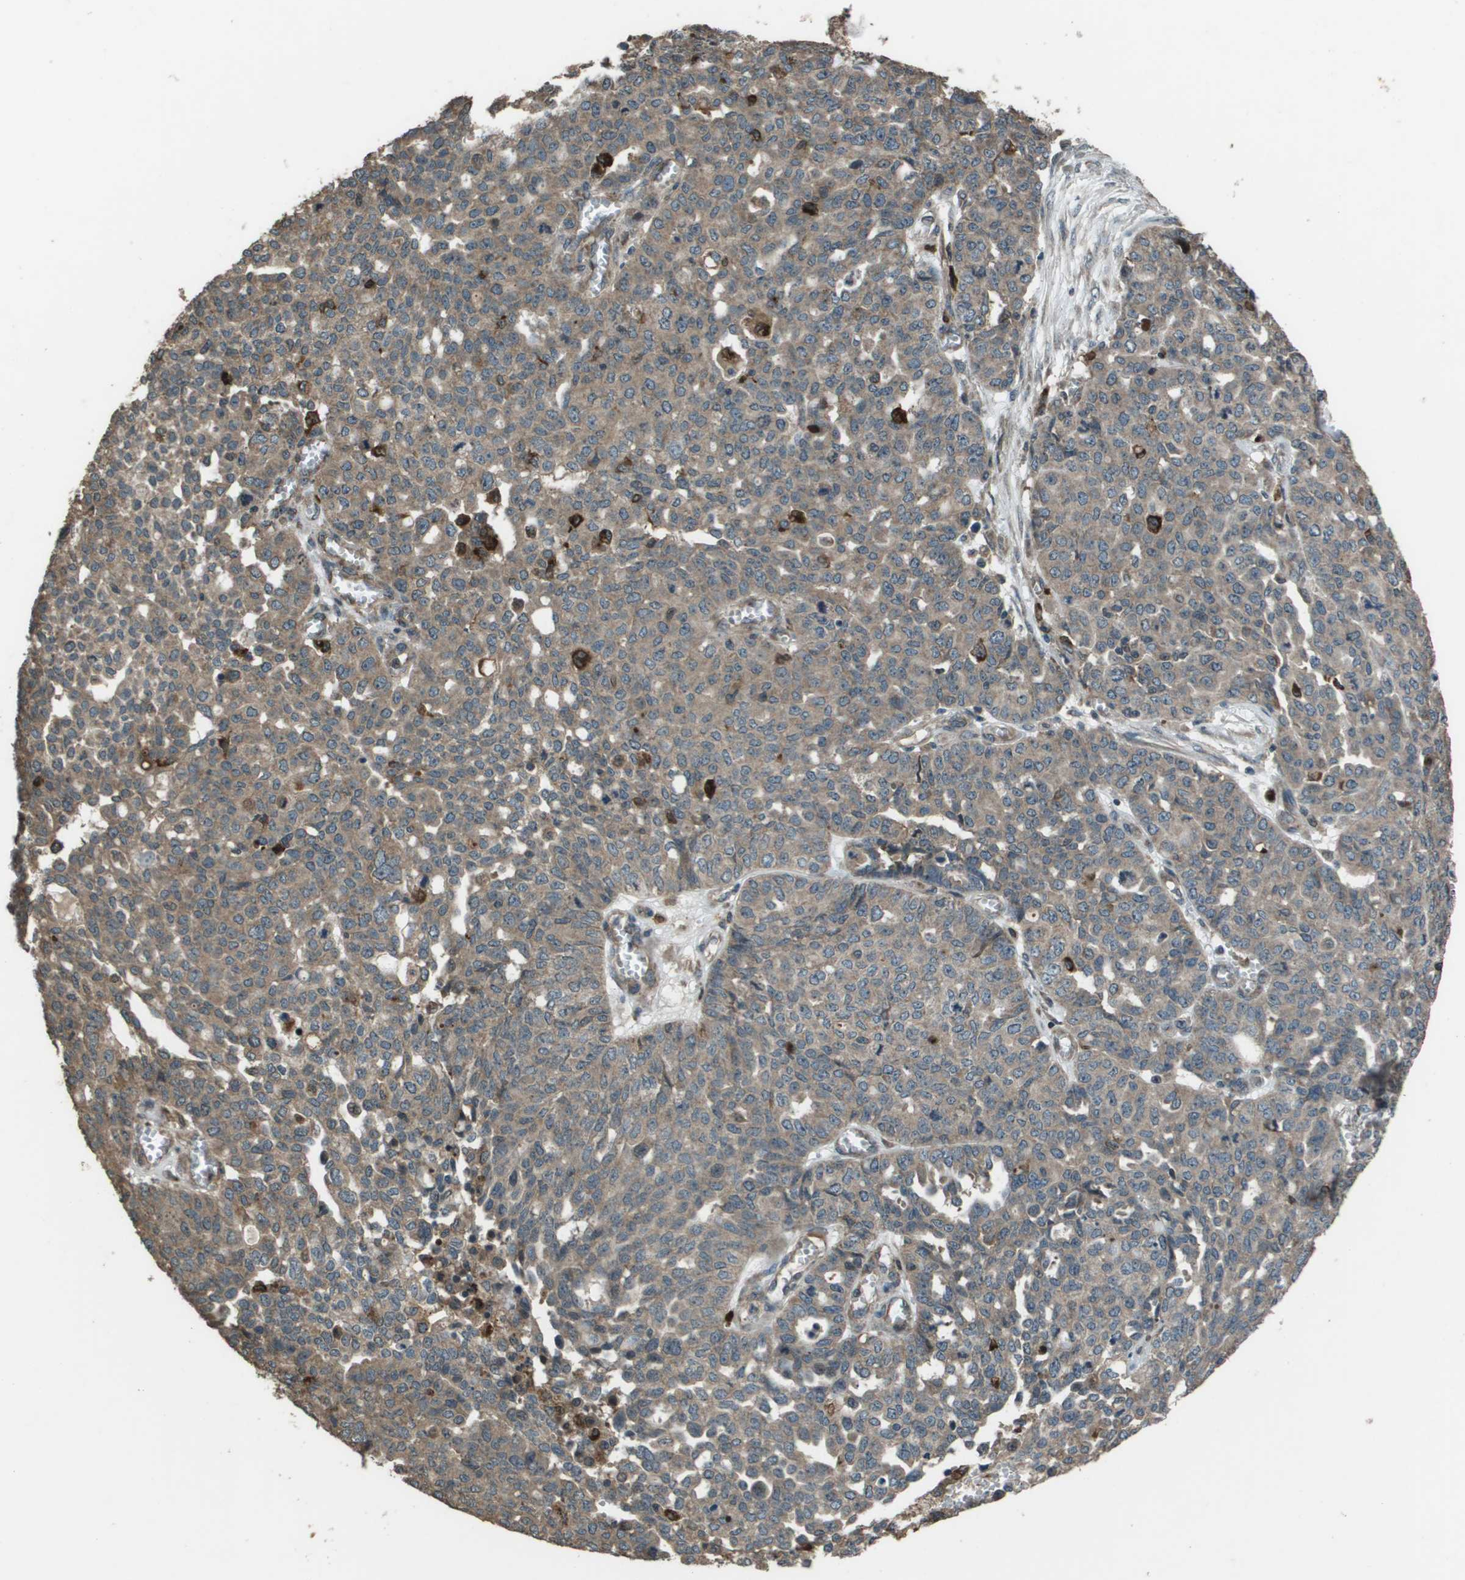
{"staining": {"intensity": "weak", "quantity": ">75%", "location": "cytoplasmic/membranous"}, "tissue": "ovarian cancer", "cell_type": "Tumor cells", "image_type": "cancer", "snomed": [{"axis": "morphology", "description": "Cystadenocarcinoma, serous, NOS"}, {"axis": "topography", "description": "Ovary"}], "caption": "Immunohistochemical staining of ovarian cancer displays weak cytoplasmic/membranous protein positivity in about >75% of tumor cells.", "gene": "GOSR2", "patient": {"sex": "female", "age": 56}}